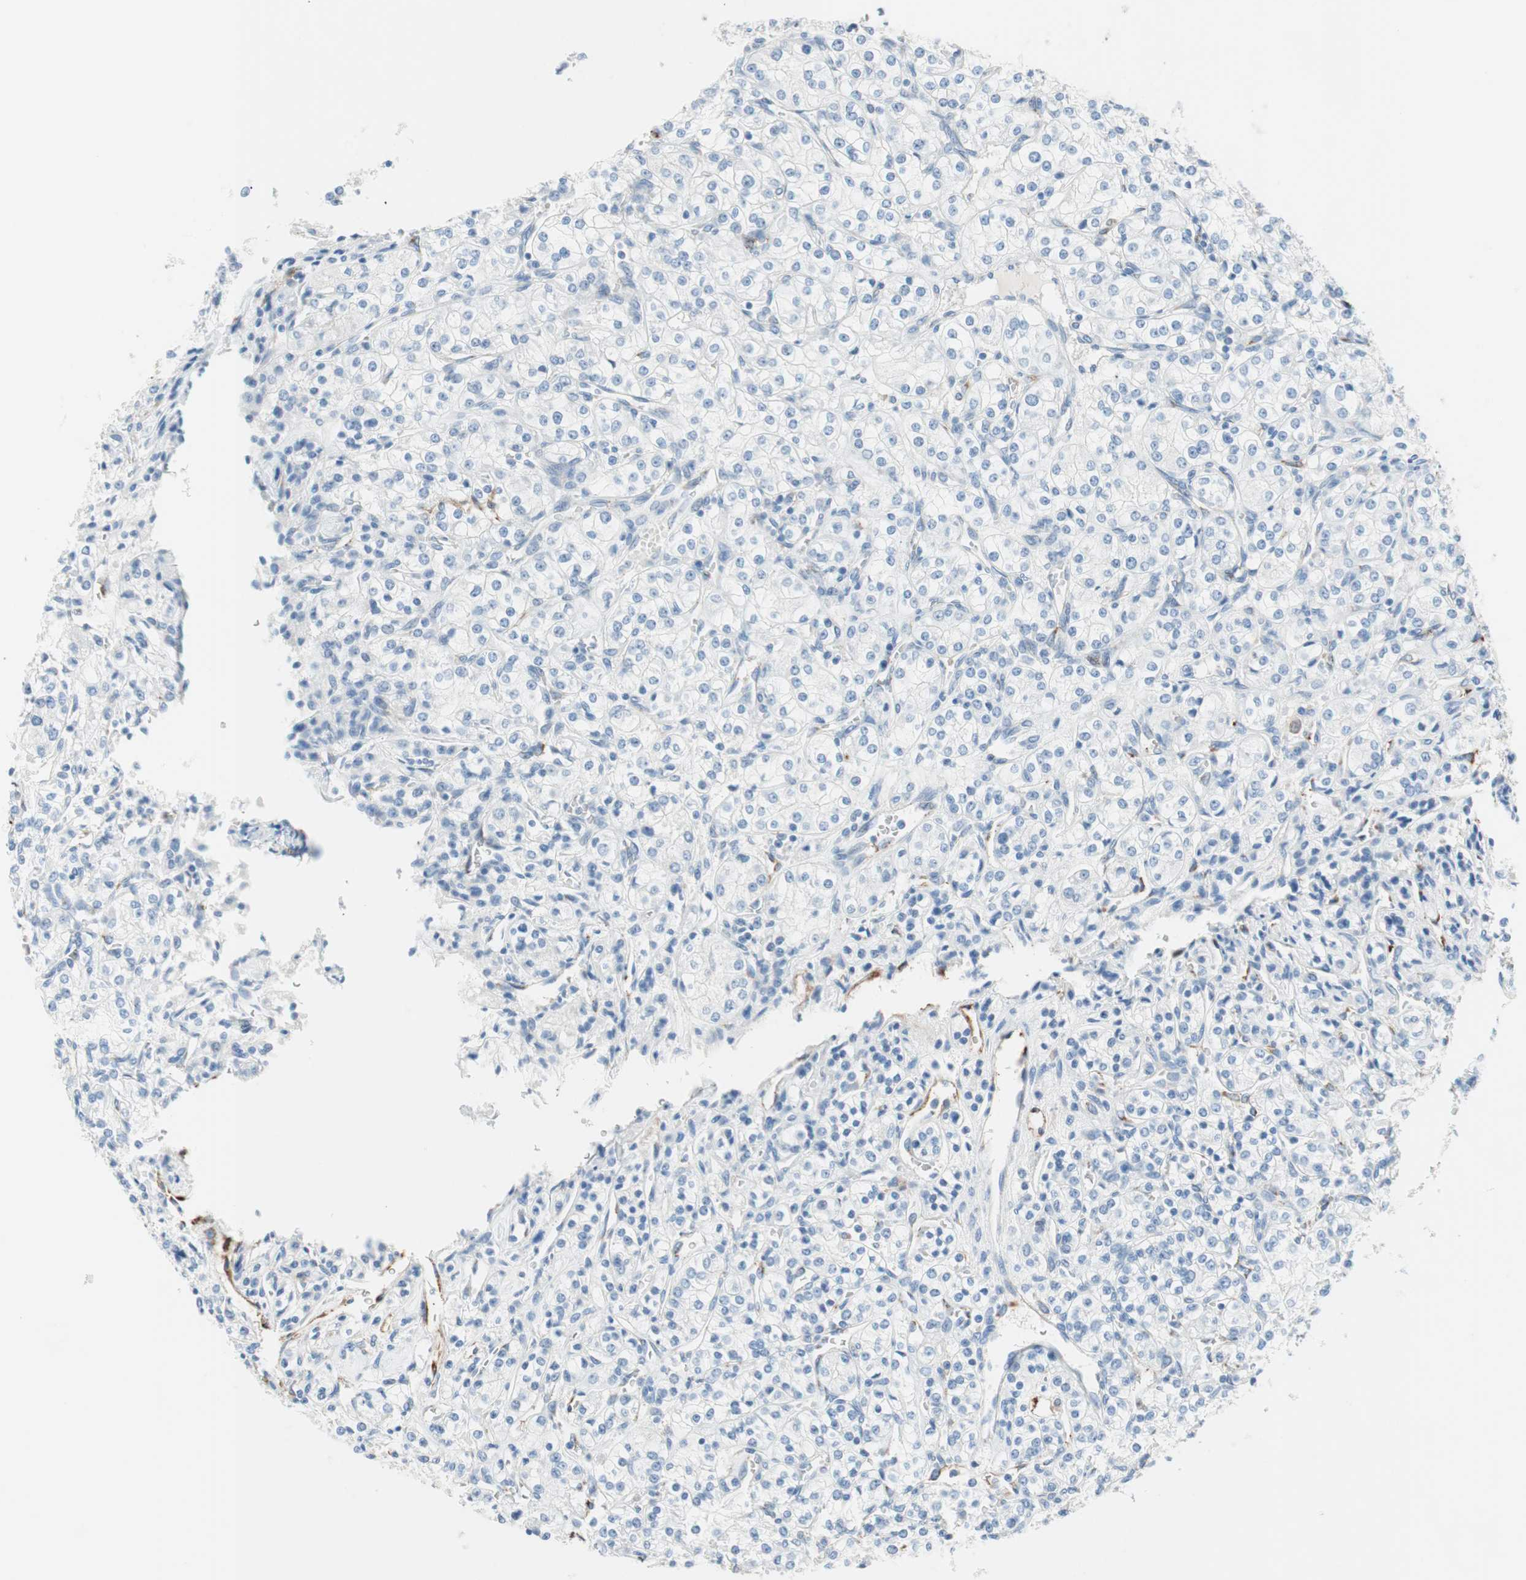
{"staining": {"intensity": "negative", "quantity": "none", "location": "none"}, "tissue": "renal cancer", "cell_type": "Tumor cells", "image_type": "cancer", "snomed": [{"axis": "morphology", "description": "Adenocarcinoma, NOS"}, {"axis": "topography", "description": "Kidney"}], "caption": "High power microscopy photomicrograph of an immunohistochemistry (IHC) micrograph of adenocarcinoma (renal), revealing no significant staining in tumor cells.", "gene": "GLUL", "patient": {"sex": "male", "age": 77}}